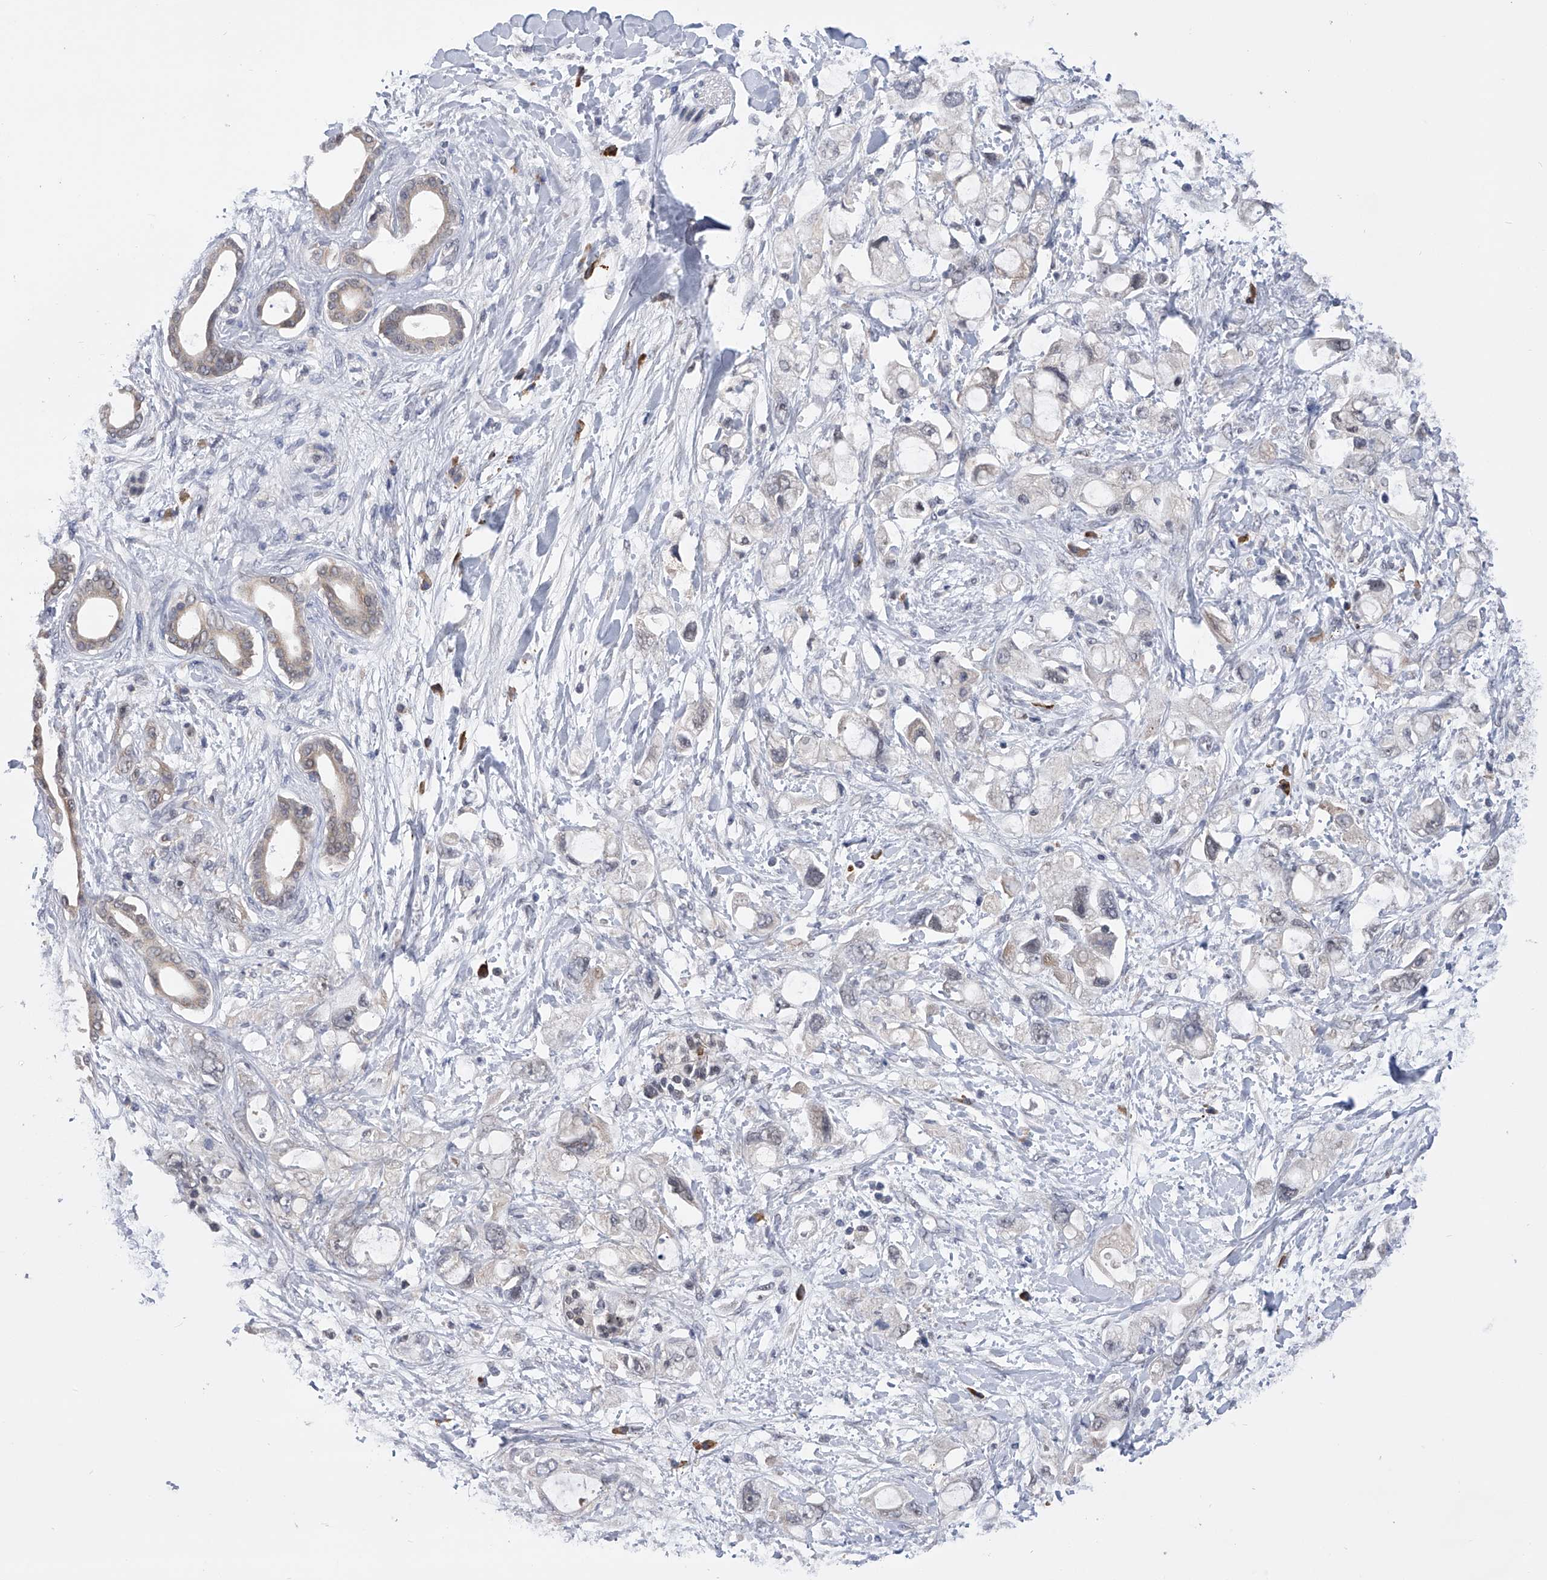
{"staining": {"intensity": "negative", "quantity": "none", "location": "none"}, "tissue": "pancreatic cancer", "cell_type": "Tumor cells", "image_type": "cancer", "snomed": [{"axis": "morphology", "description": "Adenocarcinoma, NOS"}, {"axis": "topography", "description": "Pancreas"}], "caption": "Immunohistochemistry micrograph of human pancreatic cancer (adenocarcinoma) stained for a protein (brown), which shows no expression in tumor cells. (Immunohistochemistry, brightfield microscopy, high magnification).", "gene": "SPOCK1", "patient": {"sex": "female", "age": 56}}